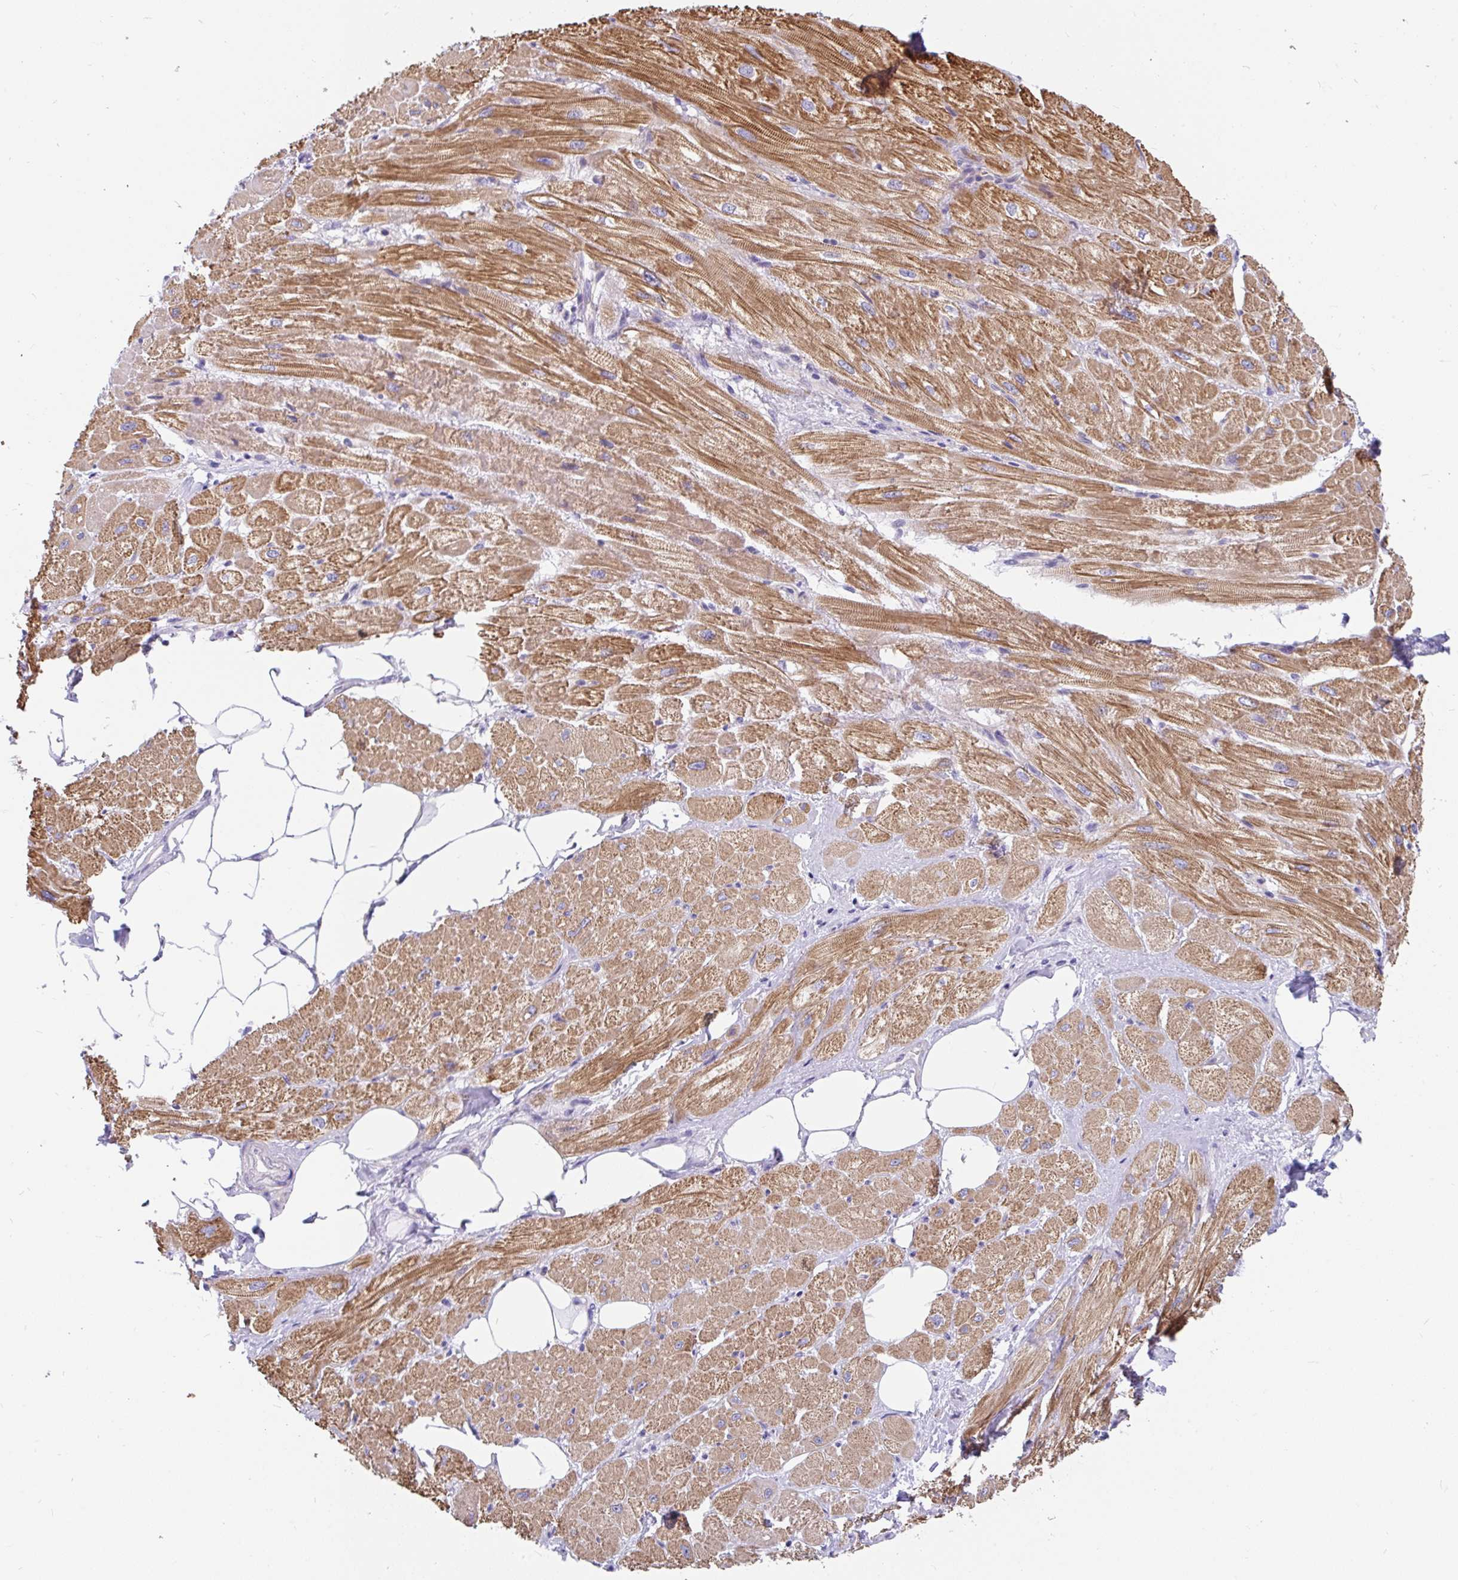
{"staining": {"intensity": "moderate", "quantity": "25%-75%", "location": "cytoplasmic/membranous"}, "tissue": "heart muscle", "cell_type": "Cardiomyocytes", "image_type": "normal", "snomed": [{"axis": "morphology", "description": "Normal tissue, NOS"}, {"axis": "topography", "description": "Heart"}], "caption": "Immunohistochemistry (IHC) (DAB (3,3'-diaminobenzidine)) staining of normal human heart muscle shows moderate cytoplasmic/membranous protein staining in approximately 25%-75% of cardiomyocytes.", "gene": "LRRC26", "patient": {"sex": "male", "age": 62}}